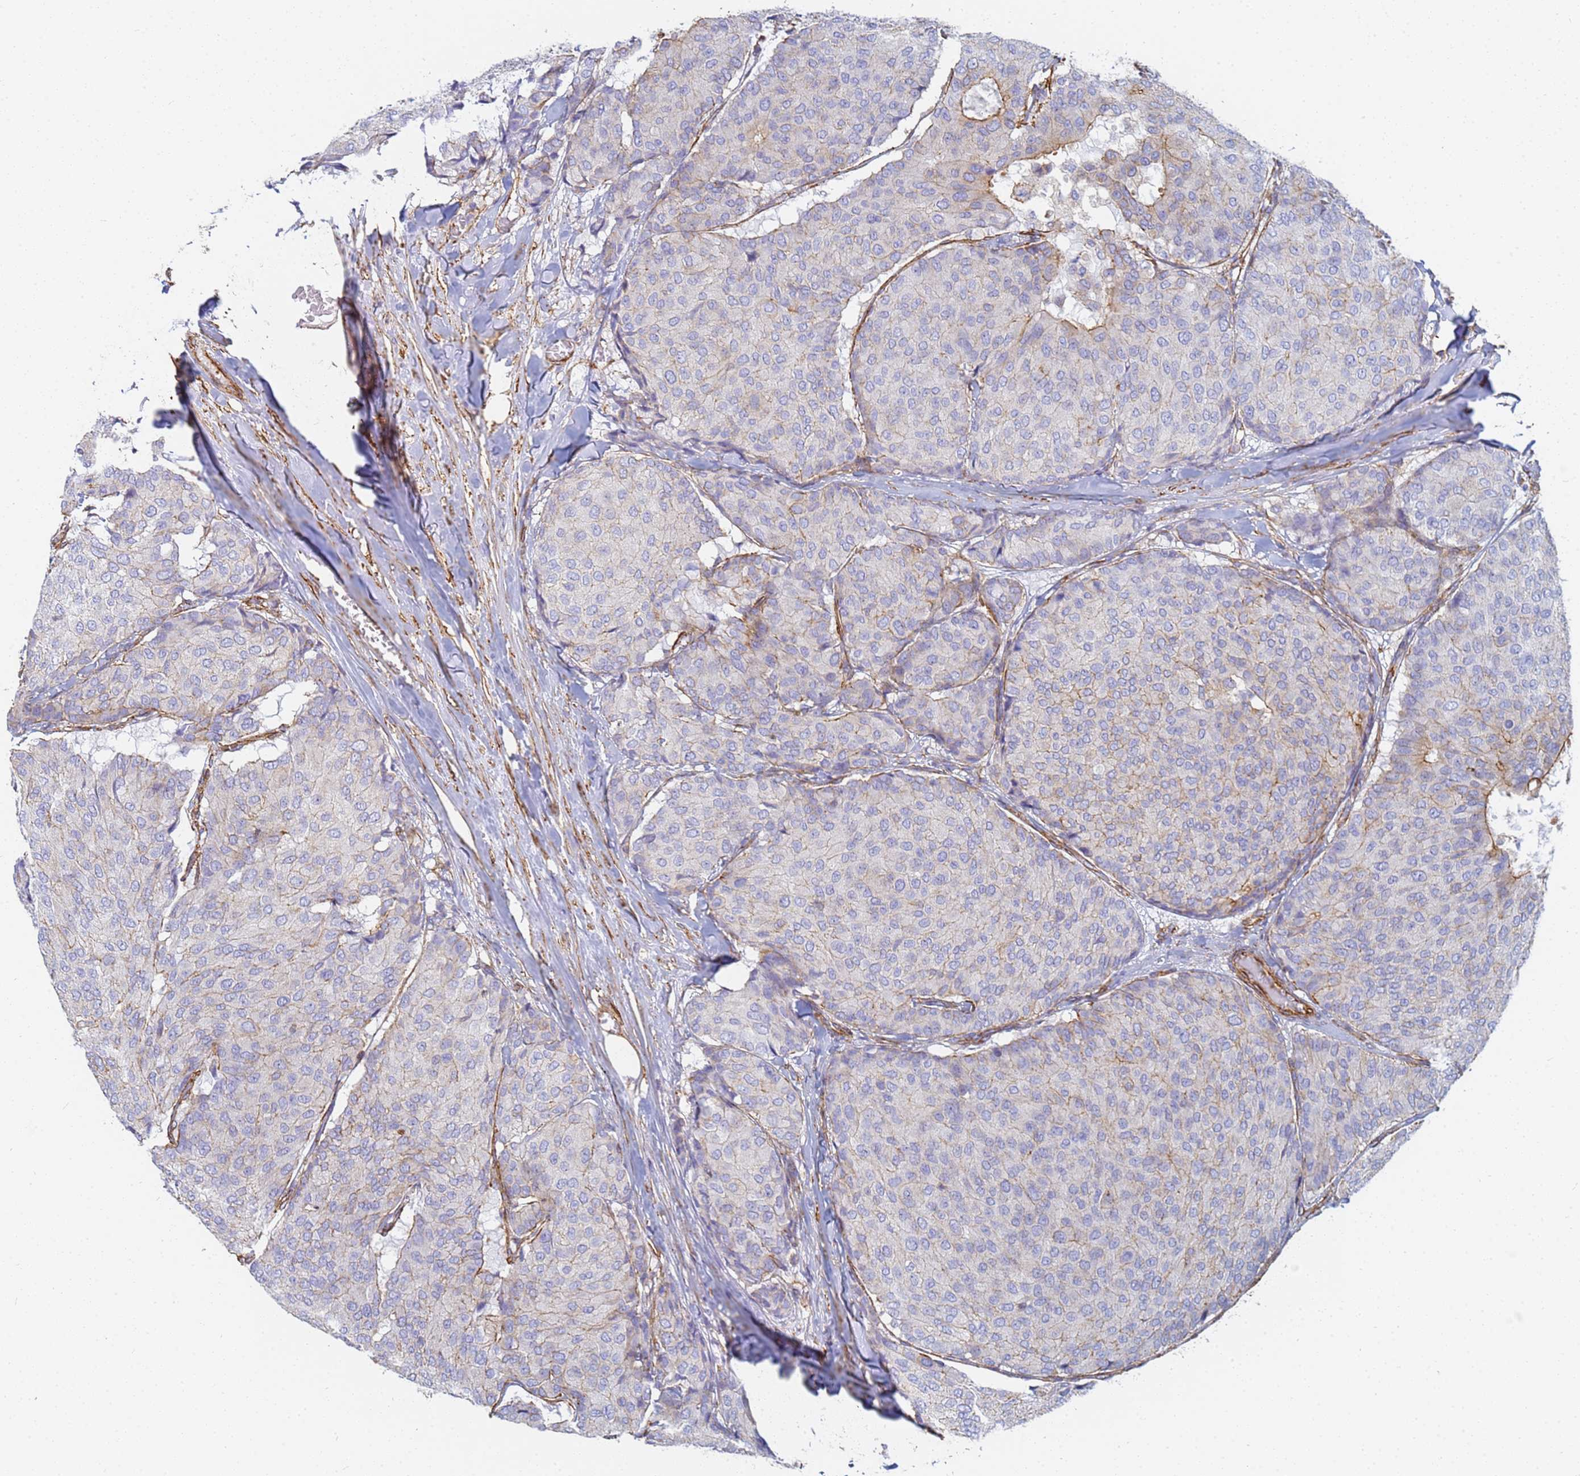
{"staining": {"intensity": "weak", "quantity": "25%-75%", "location": "cytoplasmic/membranous"}, "tissue": "breast cancer", "cell_type": "Tumor cells", "image_type": "cancer", "snomed": [{"axis": "morphology", "description": "Duct carcinoma"}, {"axis": "topography", "description": "Breast"}], "caption": "Protein expression analysis of breast infiltrating ductal carcinoma exhibits weak cytoplasmic/membranous staining in approximately 25%-75% of tumor cells. Immunohistochemistry stains the protein of interest in brown and the nuclei are stained blue.", "gene": "TPM1", "patient": {"sex": "female", "age": 75}}